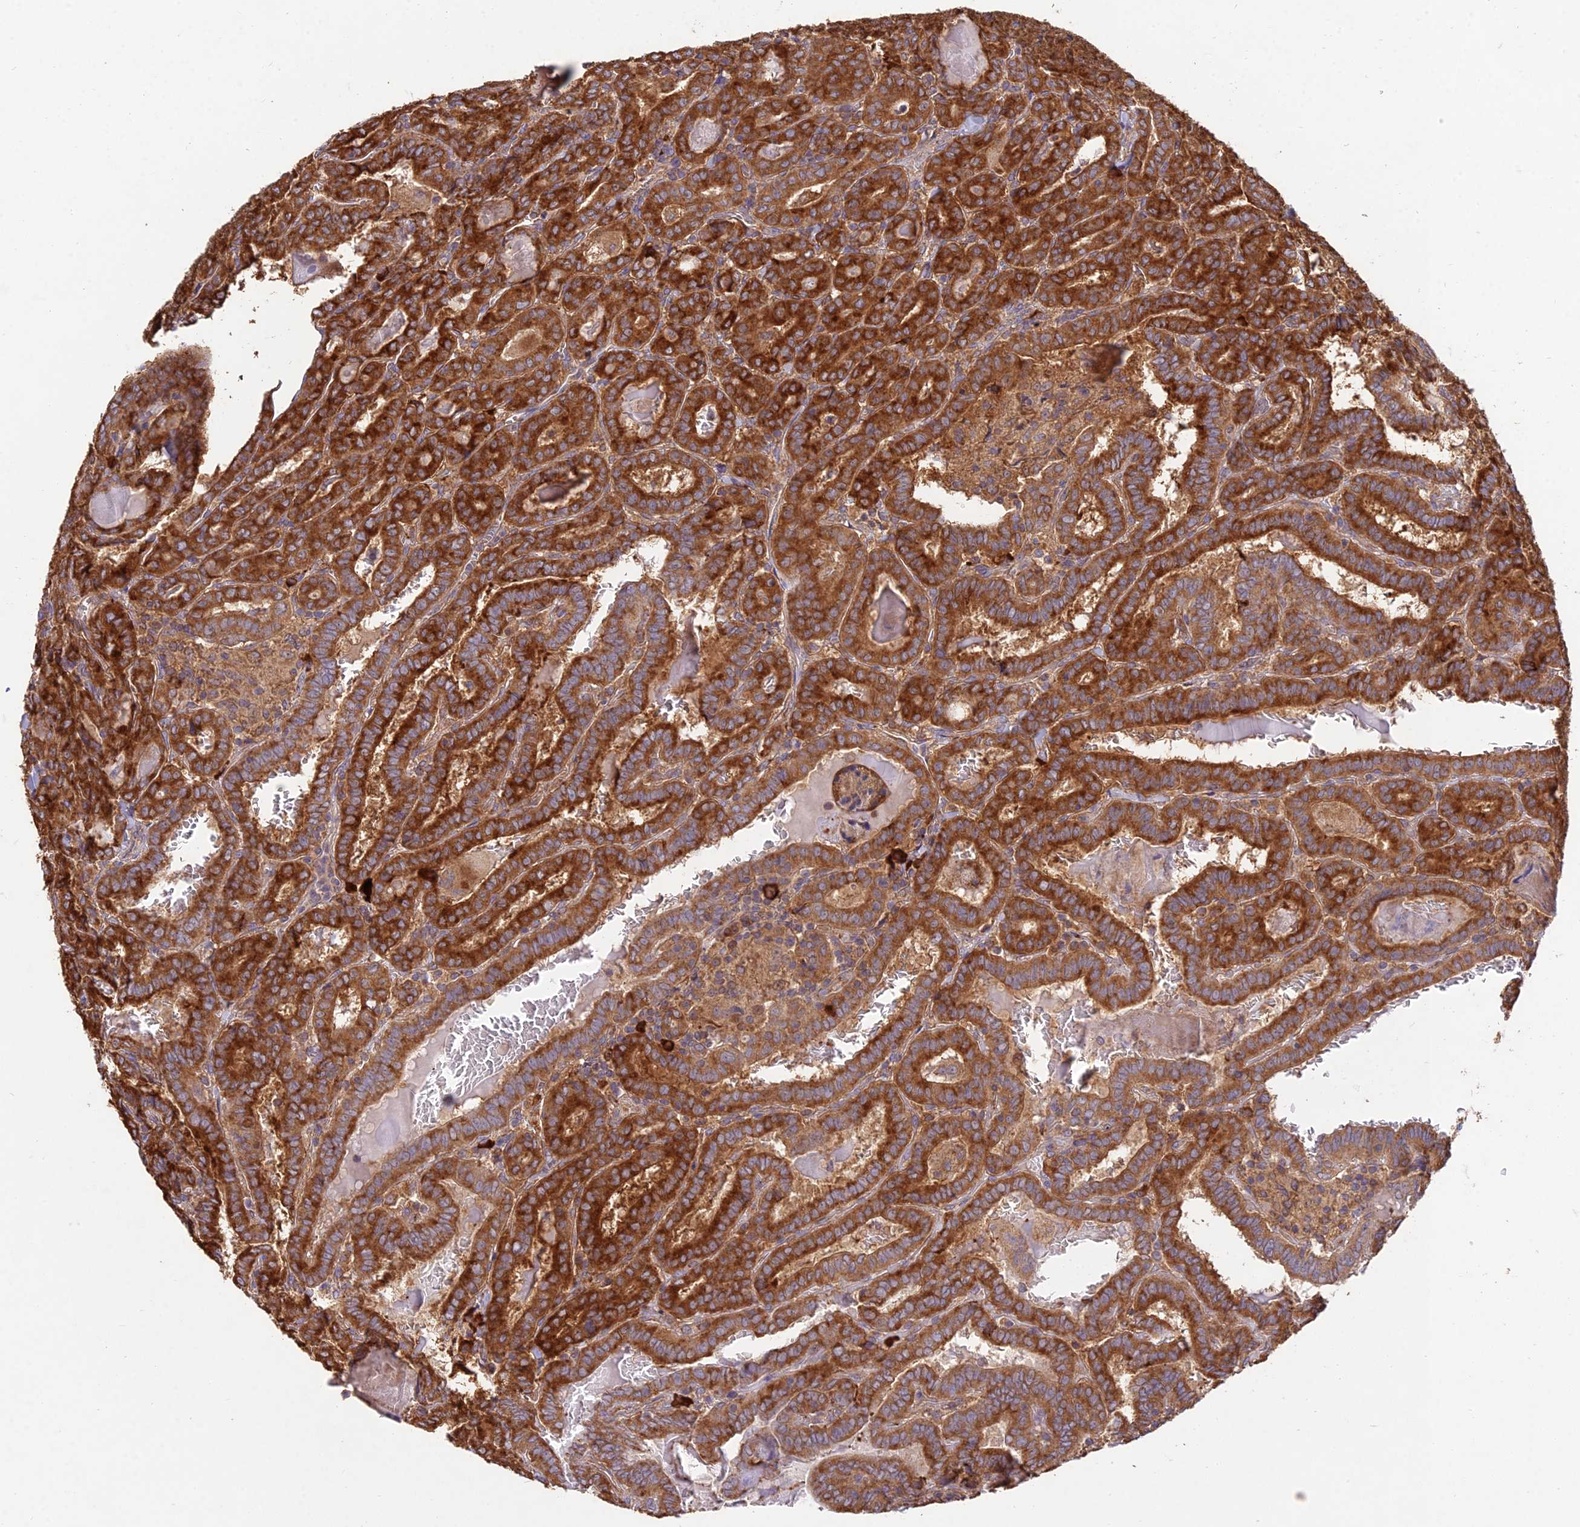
{"staining": {"intensity": "strong", "quantity": ">75%", "location": "cytoplasmic/membranous"}, "tissue": "thyroid cancer", "cell_type": "Tumor cells", "image_type": "cancer", "snomed": [{"axis": "morphology", "description": "Papillary adenocarcinoma, NOS"}, {"axis": "topography", "description": "Thyroid gland"}], "caption": "The histopathology image exhibits a brown stain indicating the presence of a protein in the cytoplasmic/membranous of tumor cells in thyroid papillary adenocarcinoma.", "gene": "NXNL2", "patient": {"sex": "female", "age": 72}}